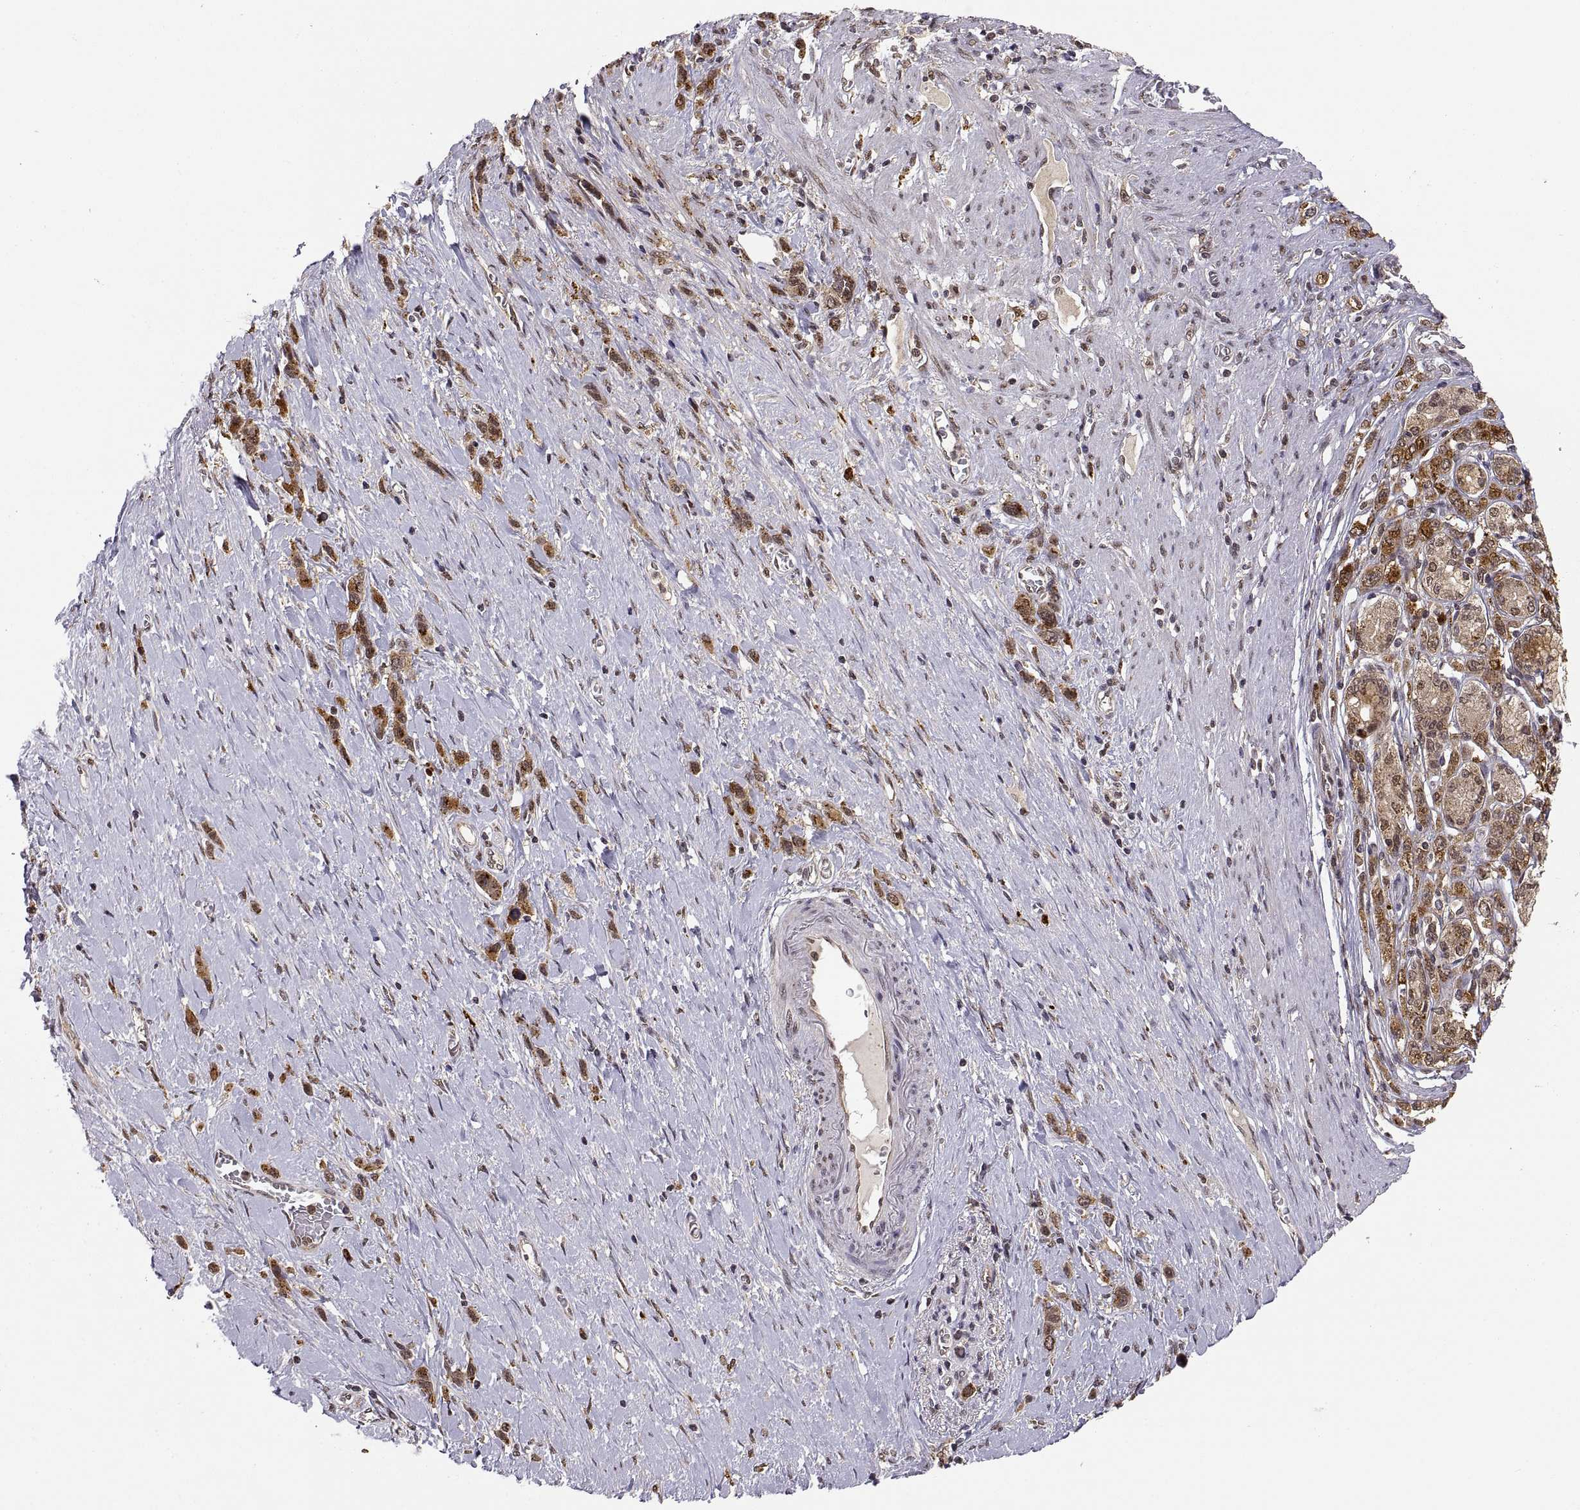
{"staining": {"intensity": "moderate", "quantity": ">75%", "location": "cytoplasmic/membranous"}, "tissue": "stomach cancer", "cell_type": "Tumor cells", "image_type": "cancer", "snomed": [{"axis": "morphology", "description": "Normal tissue, NOS"}, {"axis": "morphology", "description": "Adenocarcinoma, NOS"}, {"axis": "morphology", "description": "Adenocarcinoma, High grade"}, {"axis": "topography", "description": "Stomach, upper"}, {"axis": "topography", "description": "Stomach"}], "caption": "A histopathology image of adenocarcinoma (stomach) stained for a protein shows moderate cytoplasmic/membranous brown staining in tumor cells.", "gene": "PSMC2", "patient": {"sex": "female", "age": 65}}